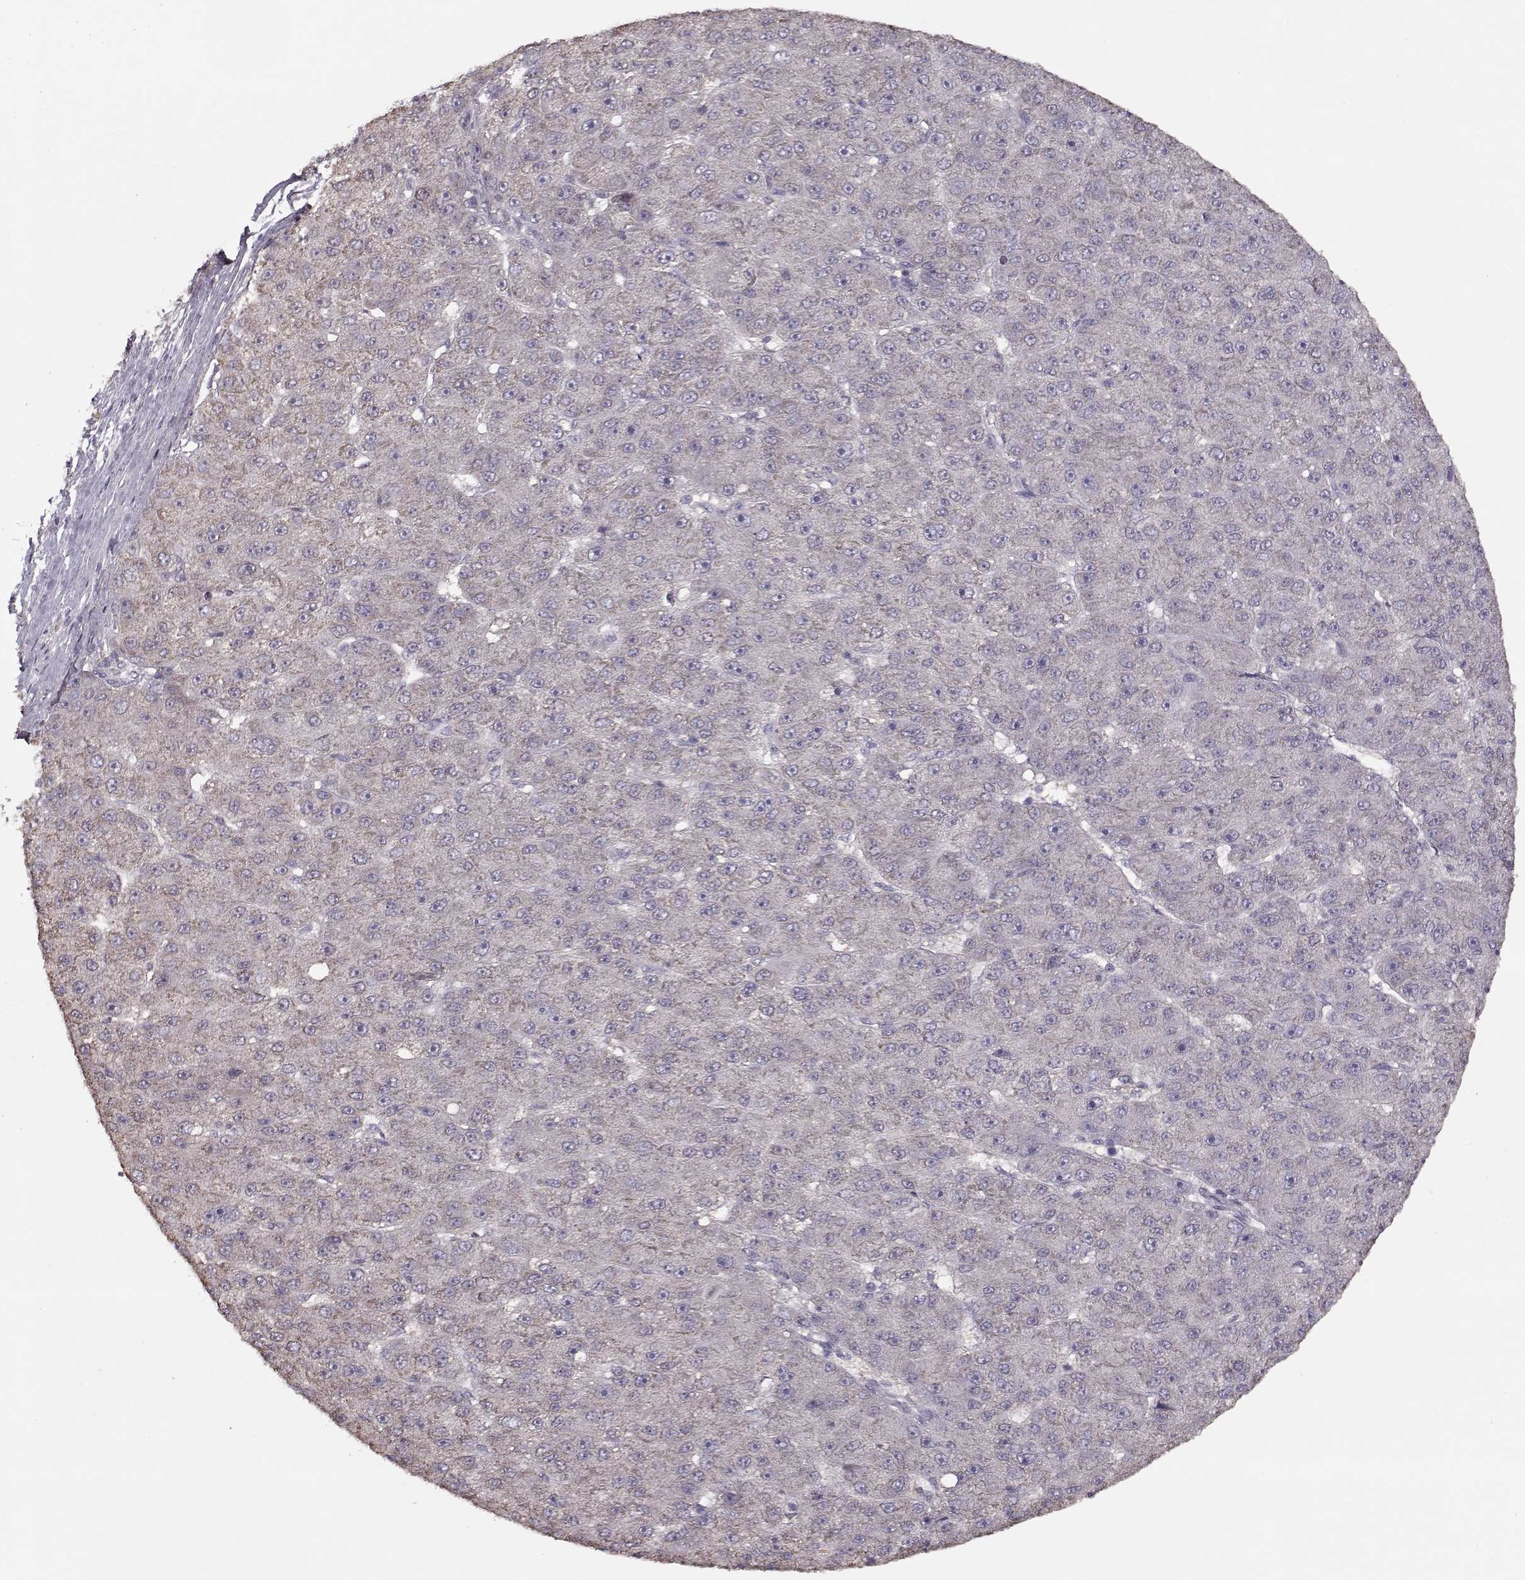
{"staining": {"intensity": "weak", "quantity": "25%-75%", "location": "cytoplasmic/membranous"}, "tissue": "liver cancer", "cell_type": "Tumor cells", "image_type": "cancer", "snomed": [{"axis": "morphology", "description": "Carcinoma, Hepatocellular, NOS"}, {"axis": "topography", "description": "Liver"}], "caption": "Brown immunohistochemical staining in human liver hepatocellular carcinoma exhibits weak cytoplasmic/membranous staining in approximately 25%-75% of tumor cells.", "gene": "LAMA2", "patient": {"sex": "male", "age": 67}}